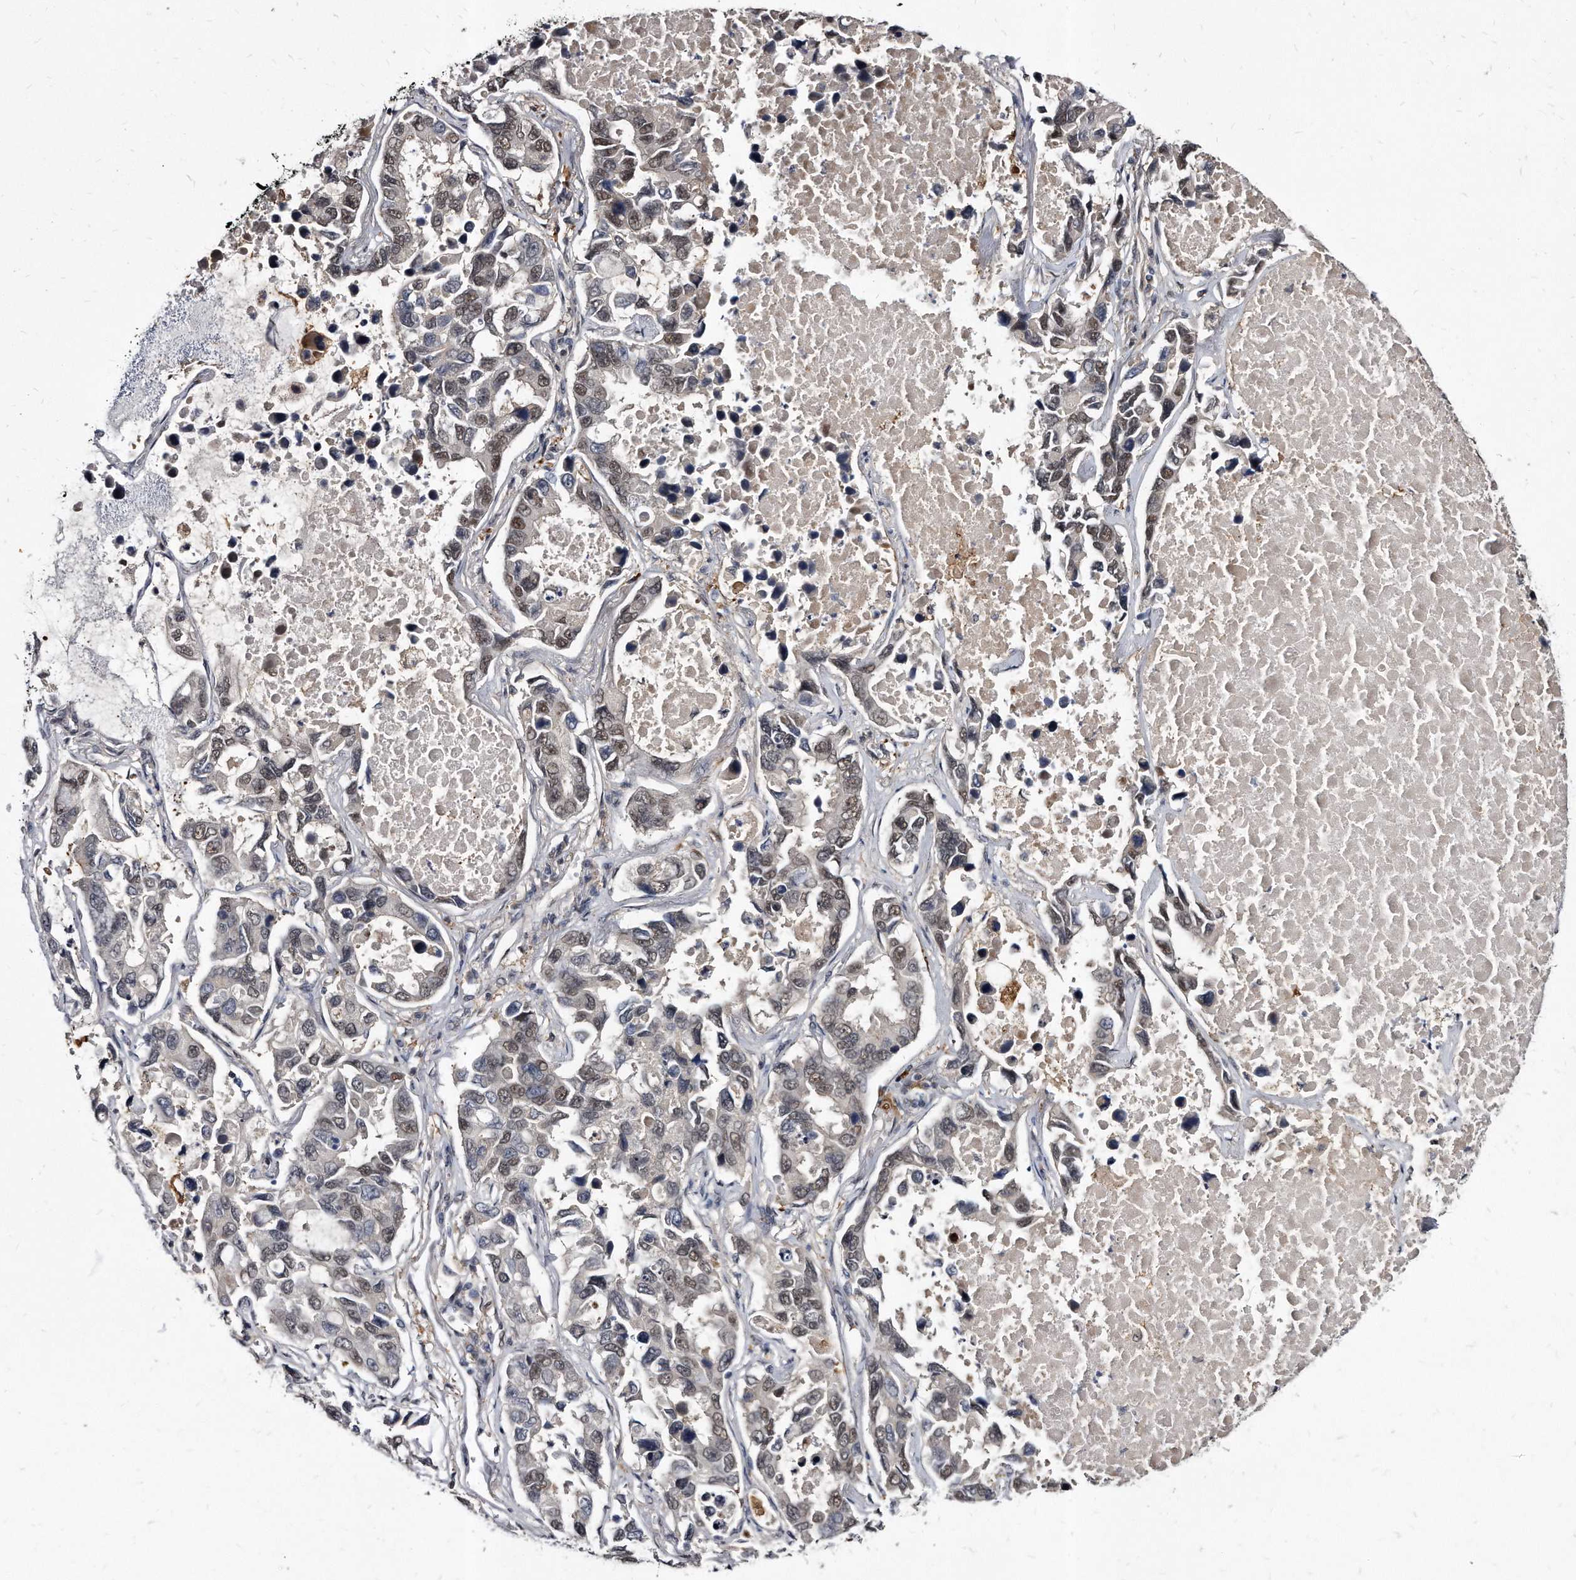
{"staining": {"intensity": "moderate", "quantity": "<25%", "location": "nuclear"}, "tissue": "lung cancer", "cell_type": "Tumor cells", "image_type": "cancer", "snomed": [{"axis": "morphology", "description": "Adenocarcinoma, NOS"}, {"axis": "topography", "description": "Lung"}], "caption": "Protein expression analysis of human lung adenocarcinoma reveals moderate nuclear expression in approximately <25% of tumor cells.", "gene": "KLHDC3", "patient": {"sex": "male", "age": 64}}